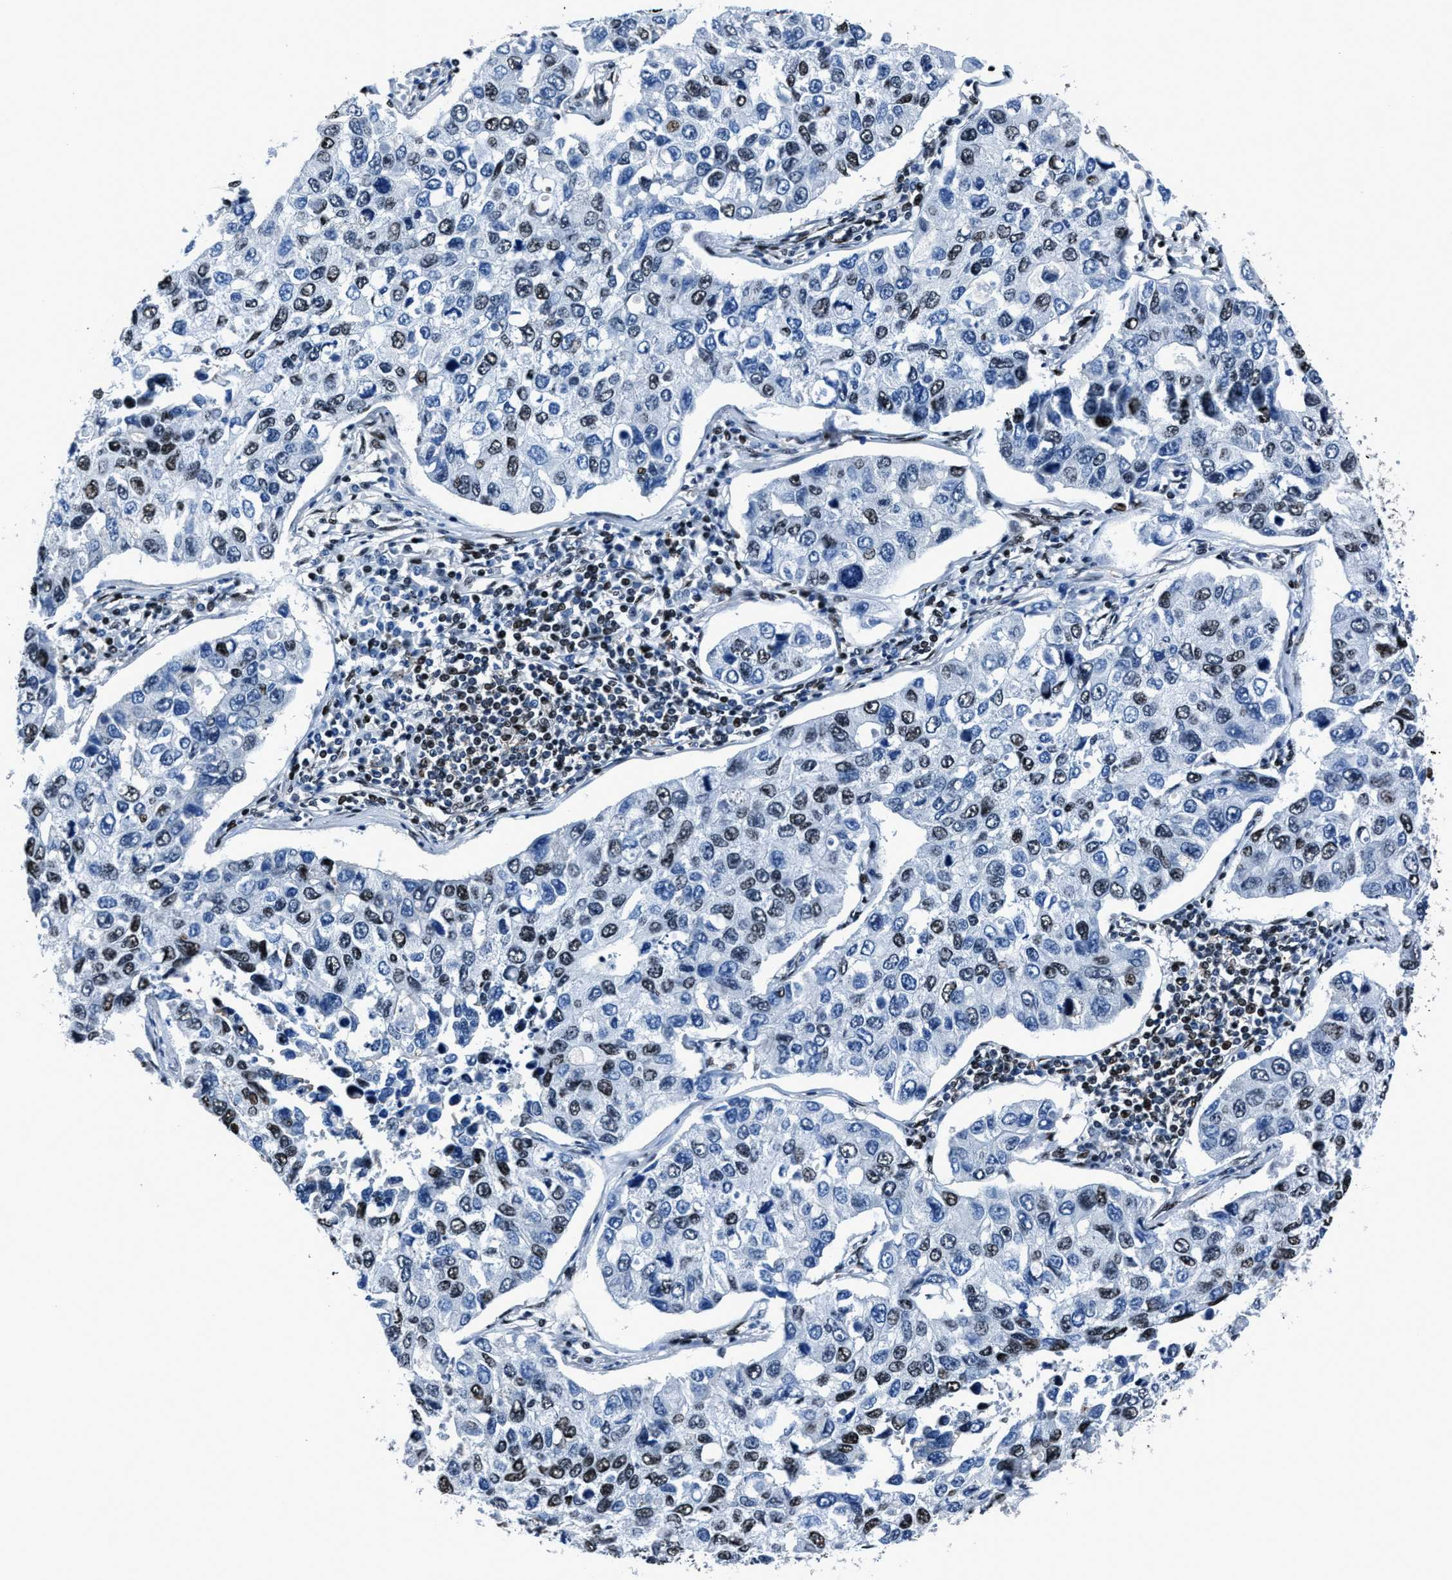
{"staining": {"intensity": "weak", "quantity": "<25%", "location": "nuclear"}, "tissue": "lung cancer", "cell_type": "Tumor cells", "image_type": "cancer", "snomed": [{"axis": "morphology", "description": "Adenocarcinoma, NOS"}, {"axis": "topography", "description": "Lung"}], "caption": "This is a photomicrograph of immunohistochemistry (IHC) staining of adenocarcinoma (lung), which shows no staining in tumor cells.", "gene": "PPIE", "patient": {"sex": "male", "age": 64}}